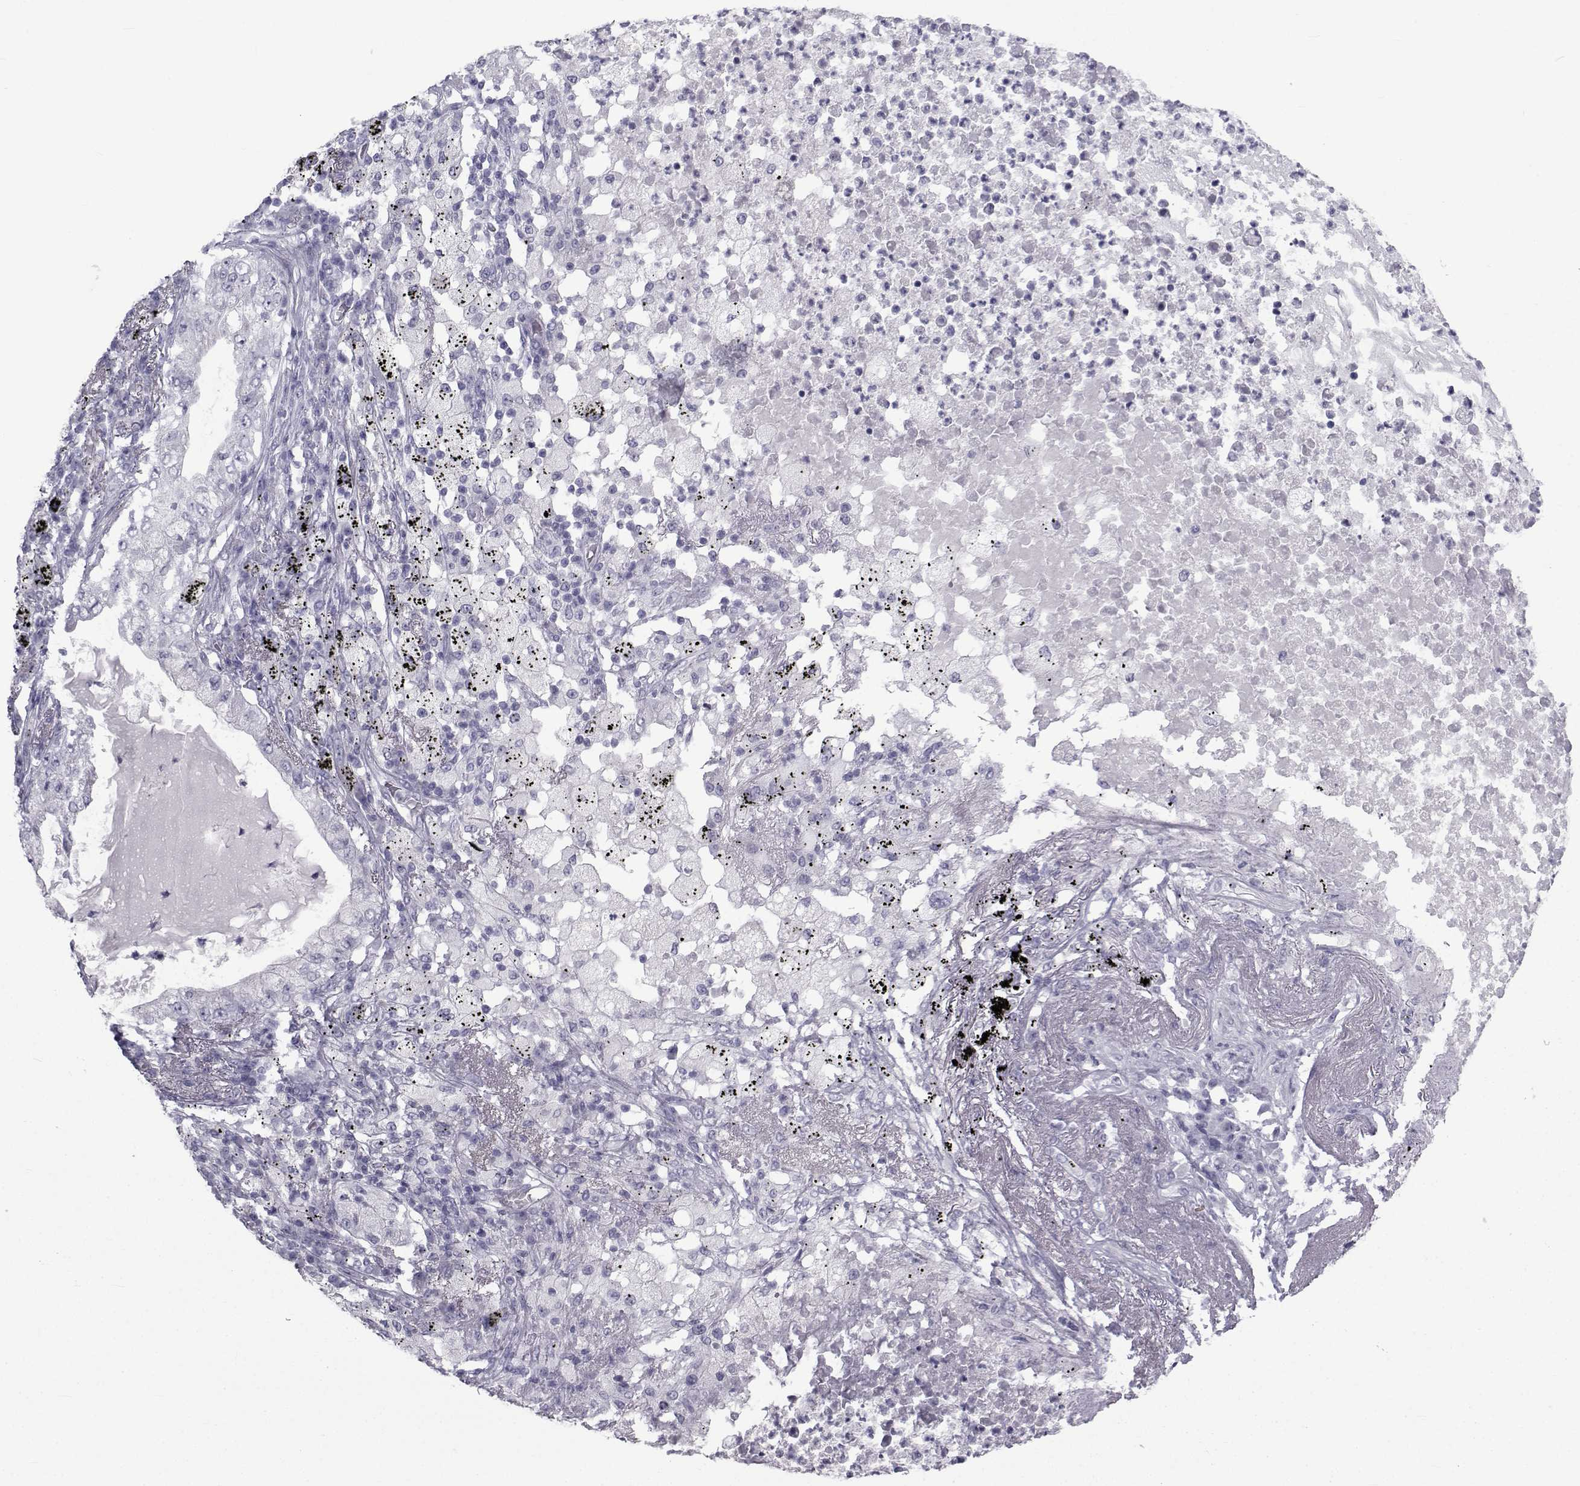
{"staining": {"intensity": "negative", "quantity": "none", "location": "none"}, "tissue": "lung cancer", "cell_type": "Tumor cells", "image_type": "cancer", "snomed": [{"axis": "morphology", "description": "Adenocarcinoma, NOS"}, {"axis": "topography", "description": "Lung"}], "caption": "Immunohistochemical staining of human lung adenocarcinoma reveals no significant positivity in tumor cells. (DAB (3,3'-diaminobenzidine) immunohistochemistry (IHC), high magnification).", "gene": "FDXR", "patient": {"sex": "female", "age": 73}}